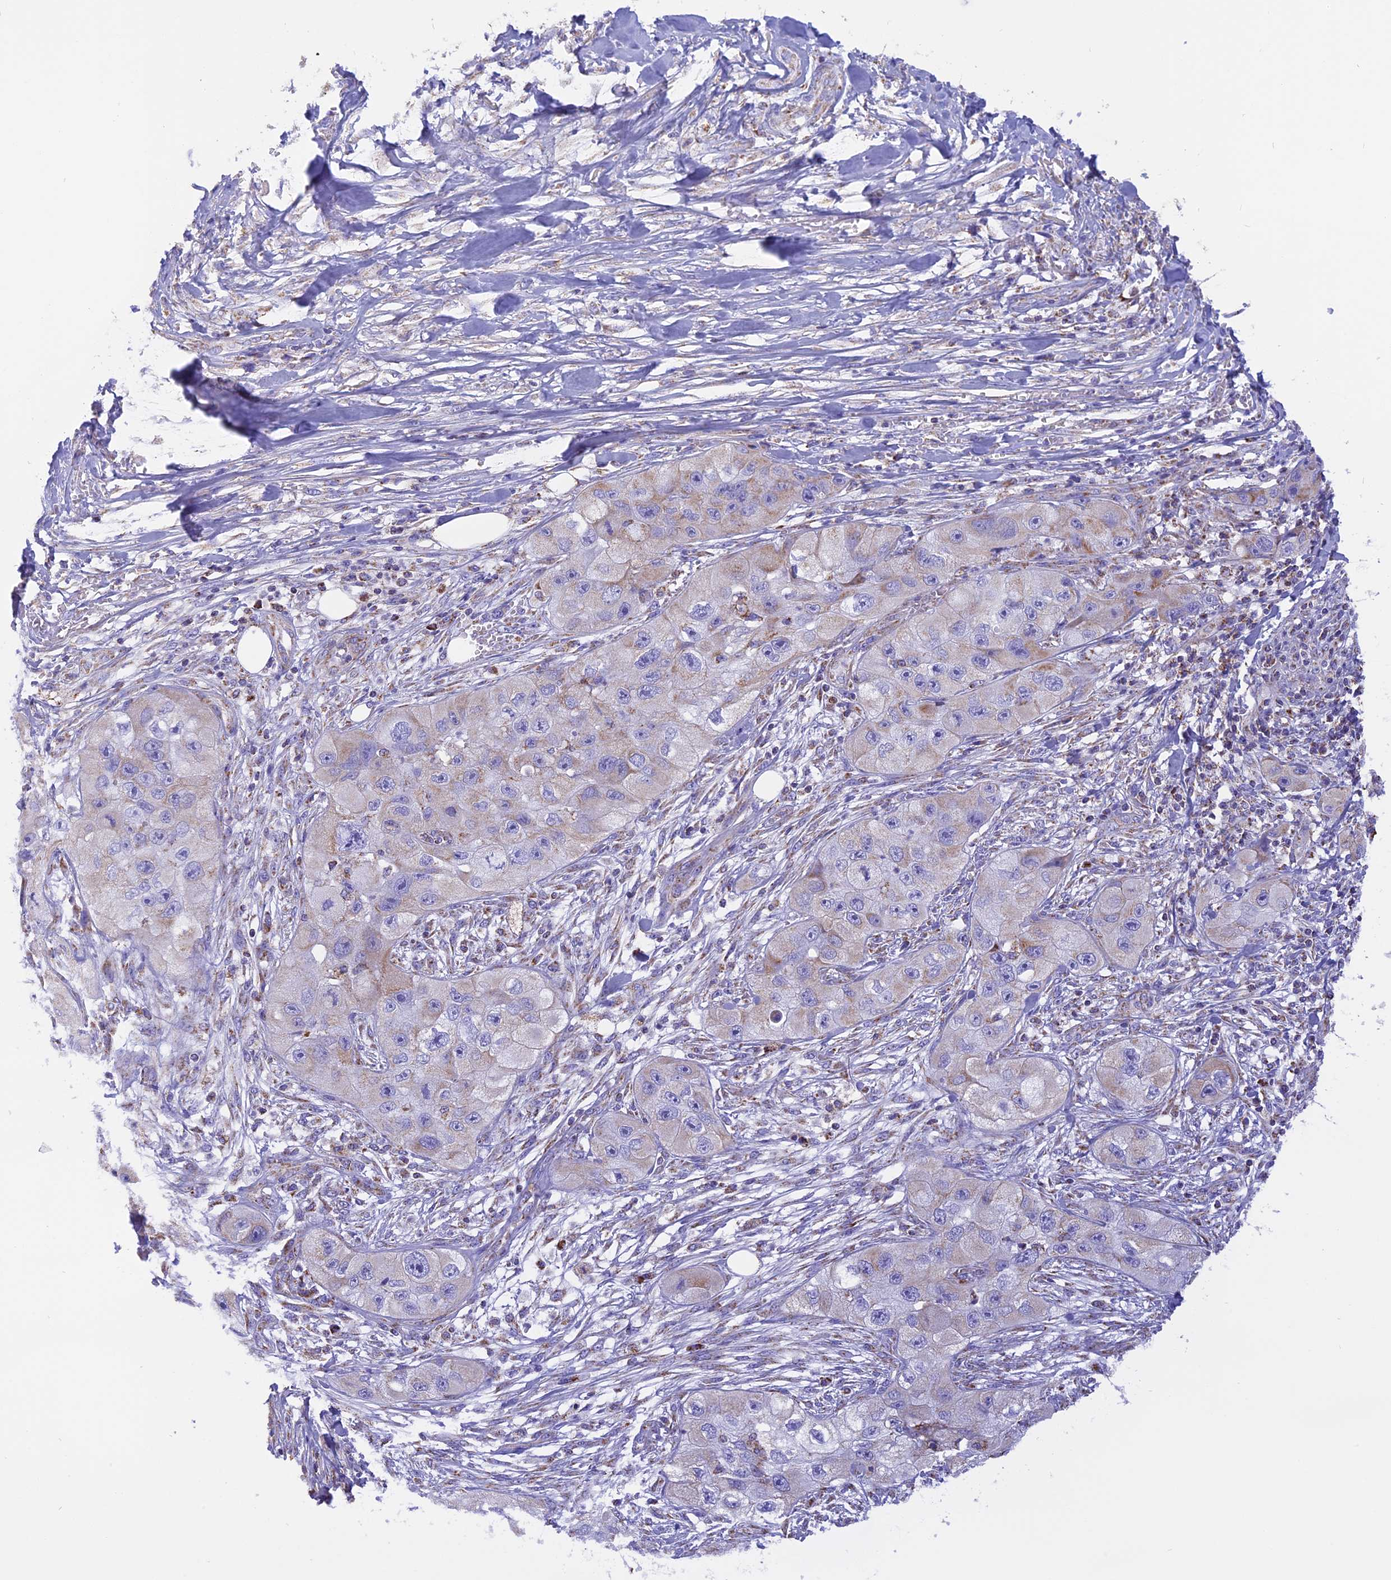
{"staining": {"intensity": "weak", "quantity": "<25%", "location": "cytoplasmic/membranous"}, "tissue": "skin cancer", "cell_type": "Tumor cells", "image_type": "cancer", "snomed": [{"axis": "morphology", "description": "Squamous cell carcinoma, NOS"}, {"axis": "topography", "description": "Skin"}, {"axis": "topography", "description": "Subcutis"}], "caption": "Tumor cells show no significant protein expression in skin cancer.", "gene": "KCNG1", "patient": {"sex": "male", "age": 73}}